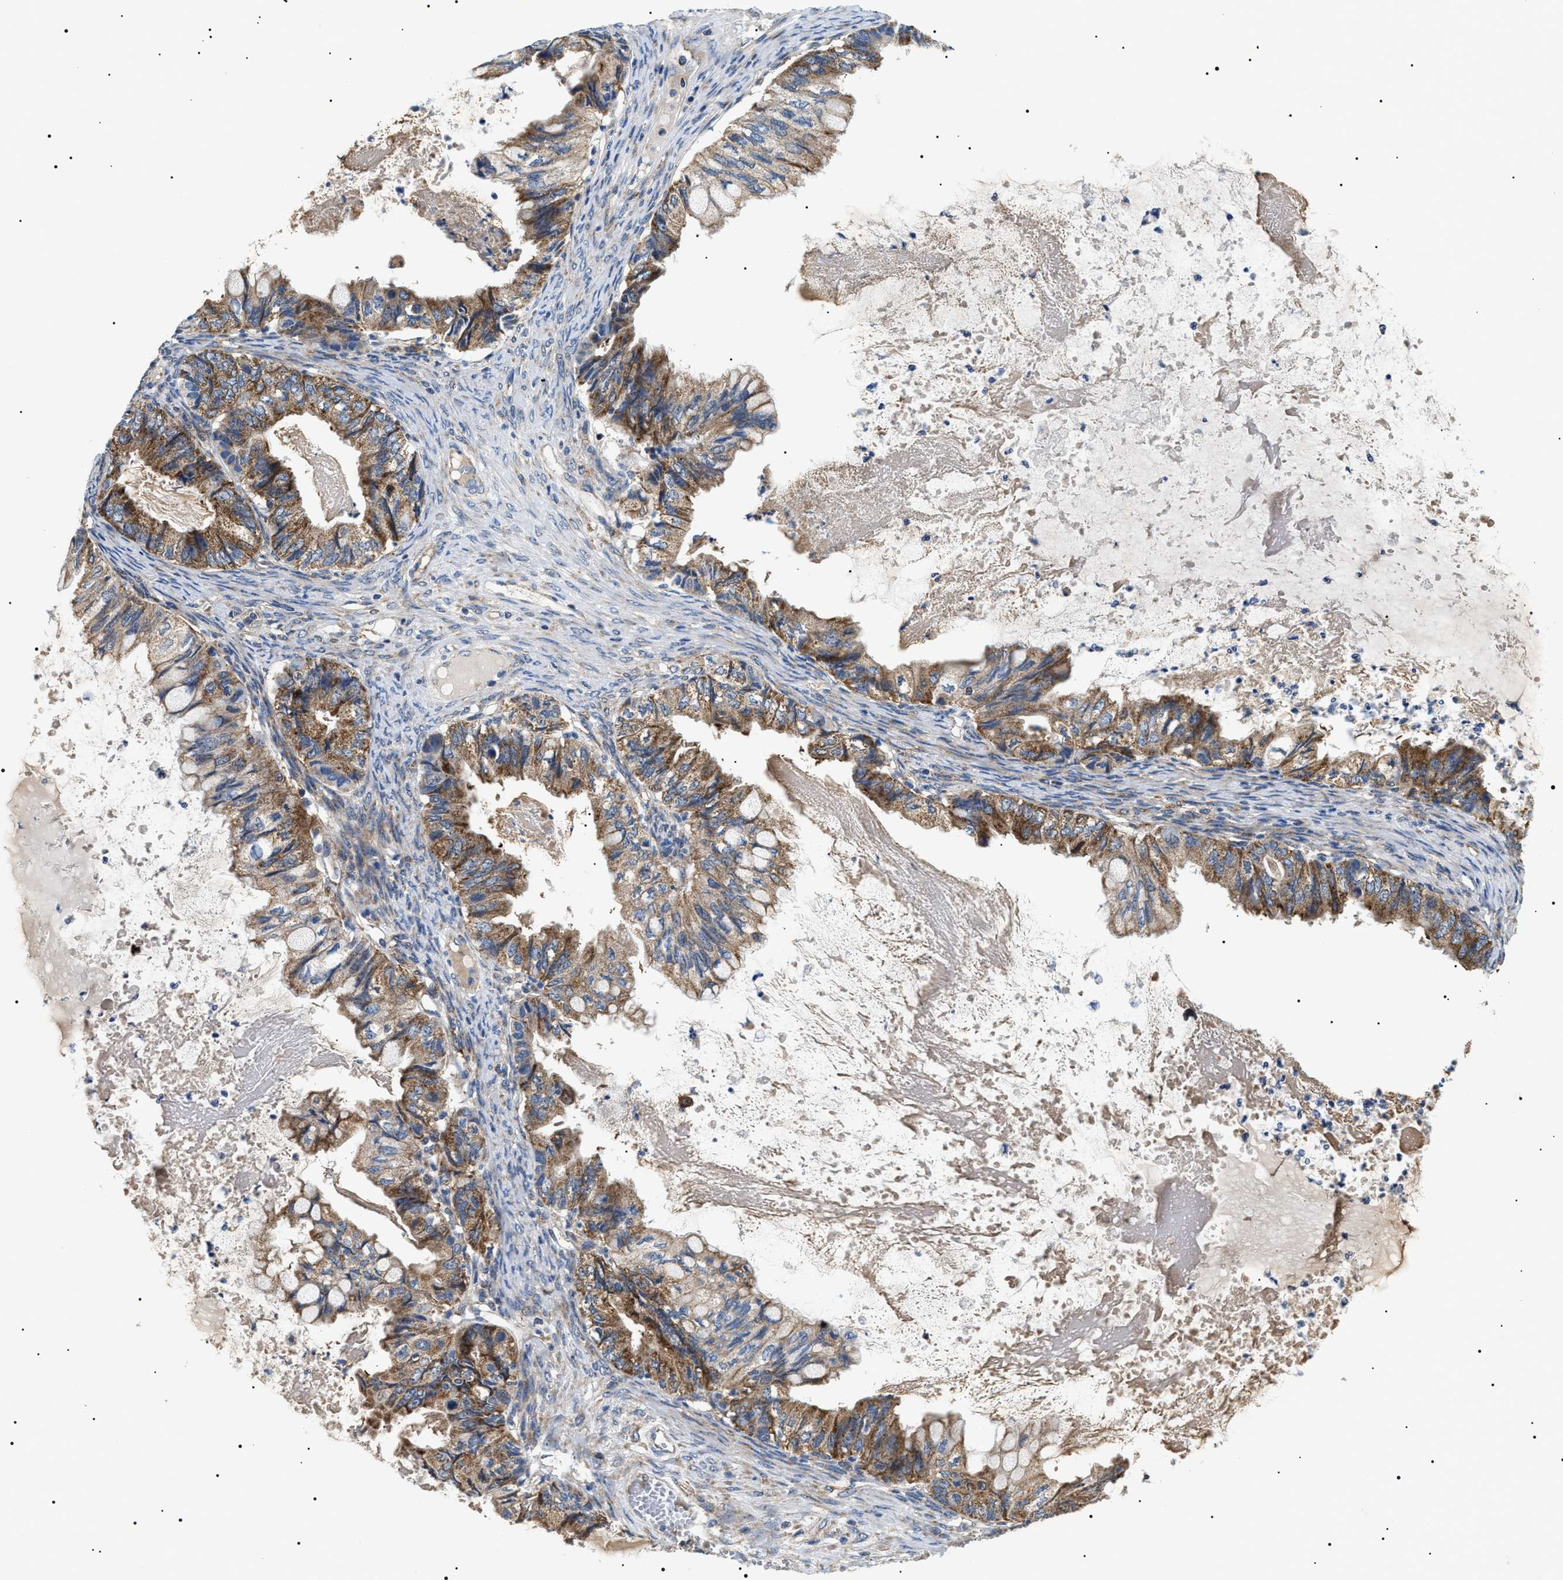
{"staining": {"intensity": "moderate", "quantity": ">75%", "location": "cytoplasmic/membranous"}, "tissue": "ovarian cancer", "cell_type": "Tumor cells", "image_type": "cancer", "snomed": [{"axis": "morphology", "description": "Cystadenocarcinoma, mucinous, NOS"}, {"axis": "topography", "description": "Ovary"}], "caption": "Human ovarian cancer (mucinous cystadenocarcinoma) stained with a brown dye reveals moderate cytoplasmic/membranous positive staining in about >75% of tumor cells.", "gene": "OXSM", "patient": {"sex": "female", "age": 80}}